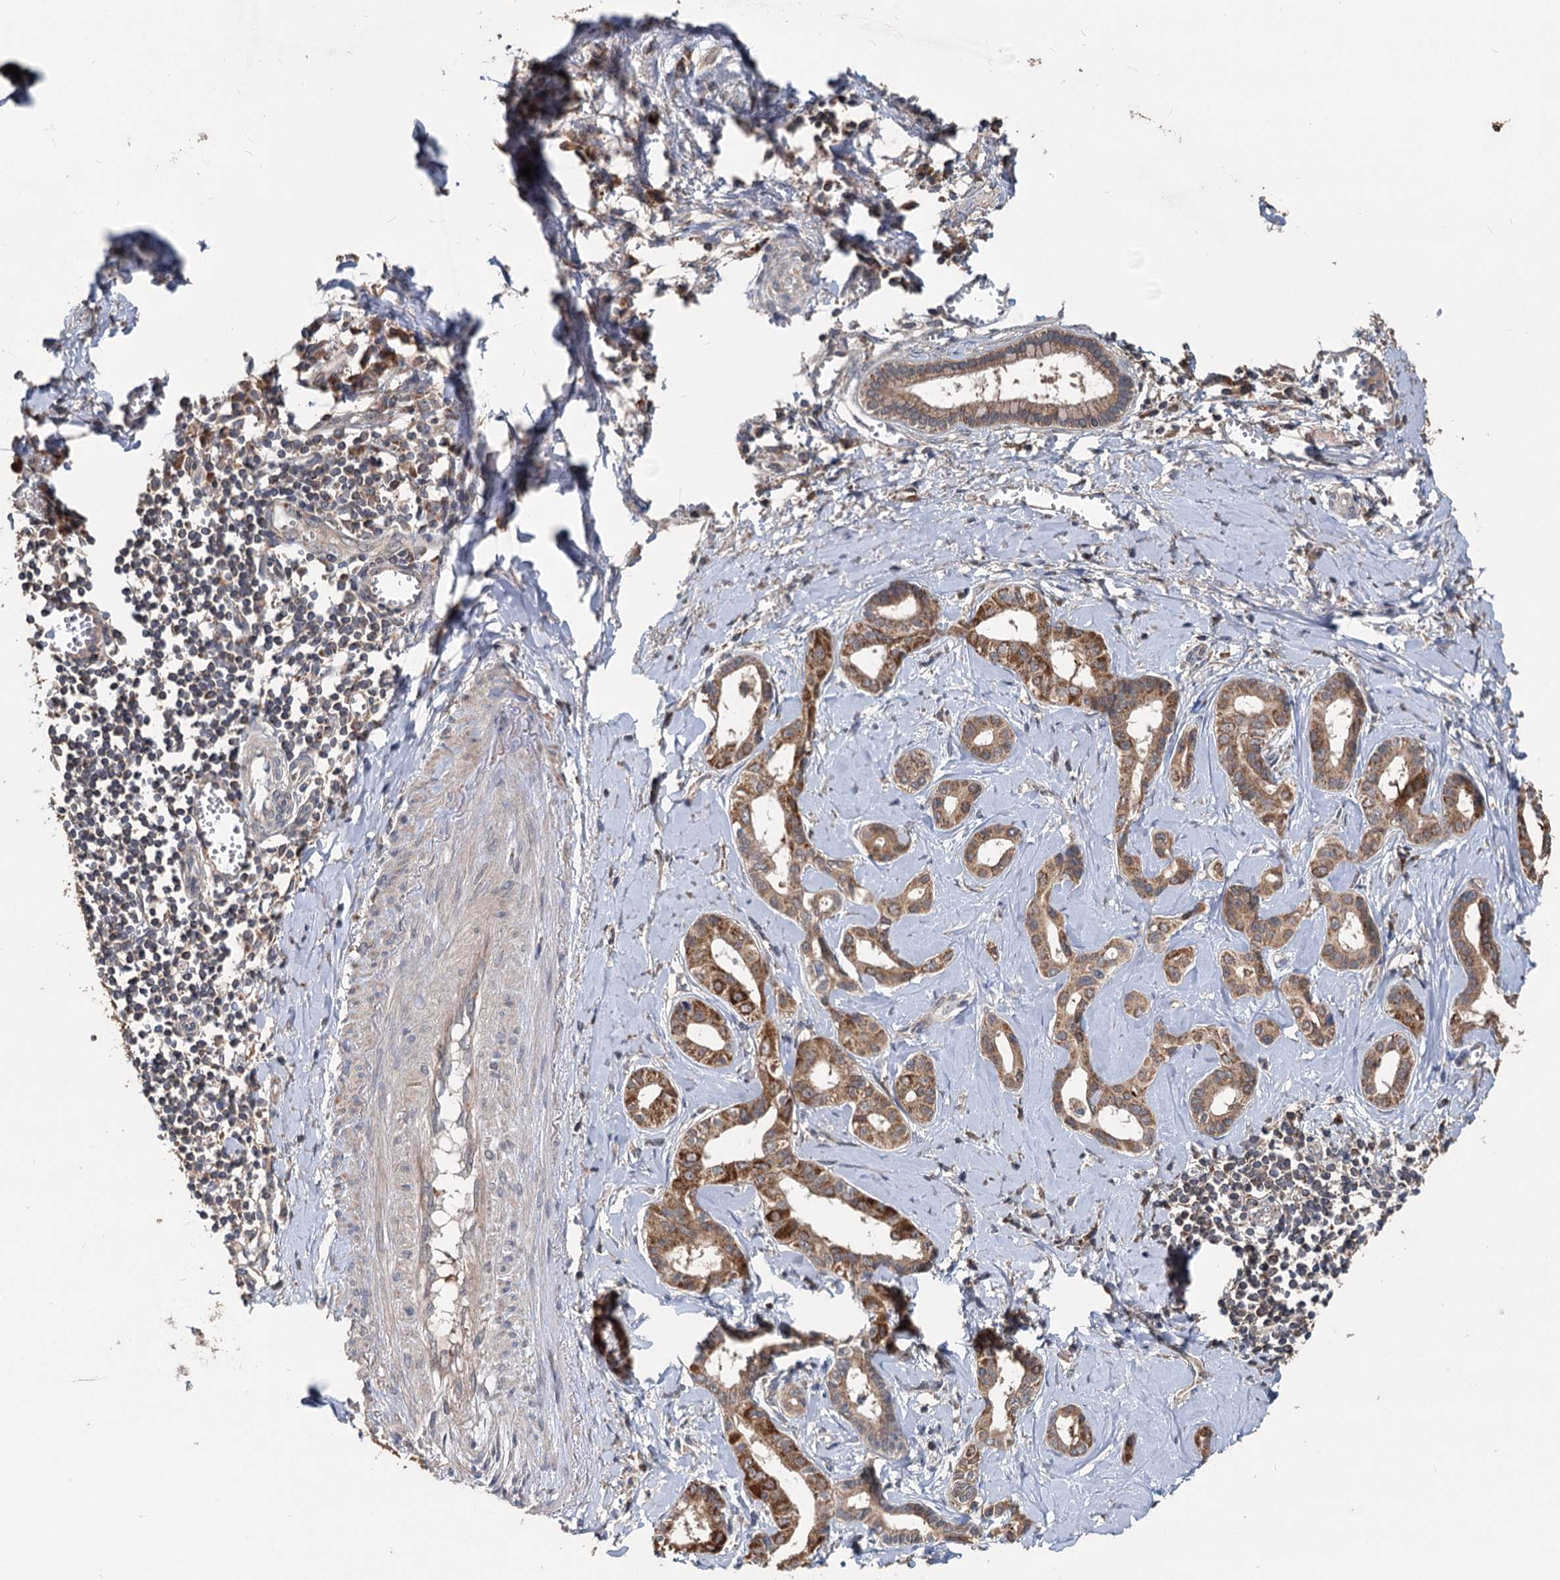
{"staining": {"intensity": "moderate", "quantity": ">75%", "location": "cytoplasmic/membranous"}, "tissue": "liver cancer", "cell_type": "Tumor cells", "image_type": "cancer", "snomed": [{"axis": "morphology", "description": "Cholangiocarcinoma"}, {"axis": "topography", "description": "Liver"}], "caption": "DAB (3,3'-diaminobenzidine) immunohistochemical staining of liver cancer (cholangiocarcinoma) reveals moderate cytoplasmic/membranous protein staining in about >75% of tumor cells. The protein is stained brown, and the nuclei are stained in blue (DAB (3,3'-diaminobenzidine) IHC with brightfield microscopy, high magnification).", "gene": "OTUB1", "patient": {"sex": "female", "age": 77}}